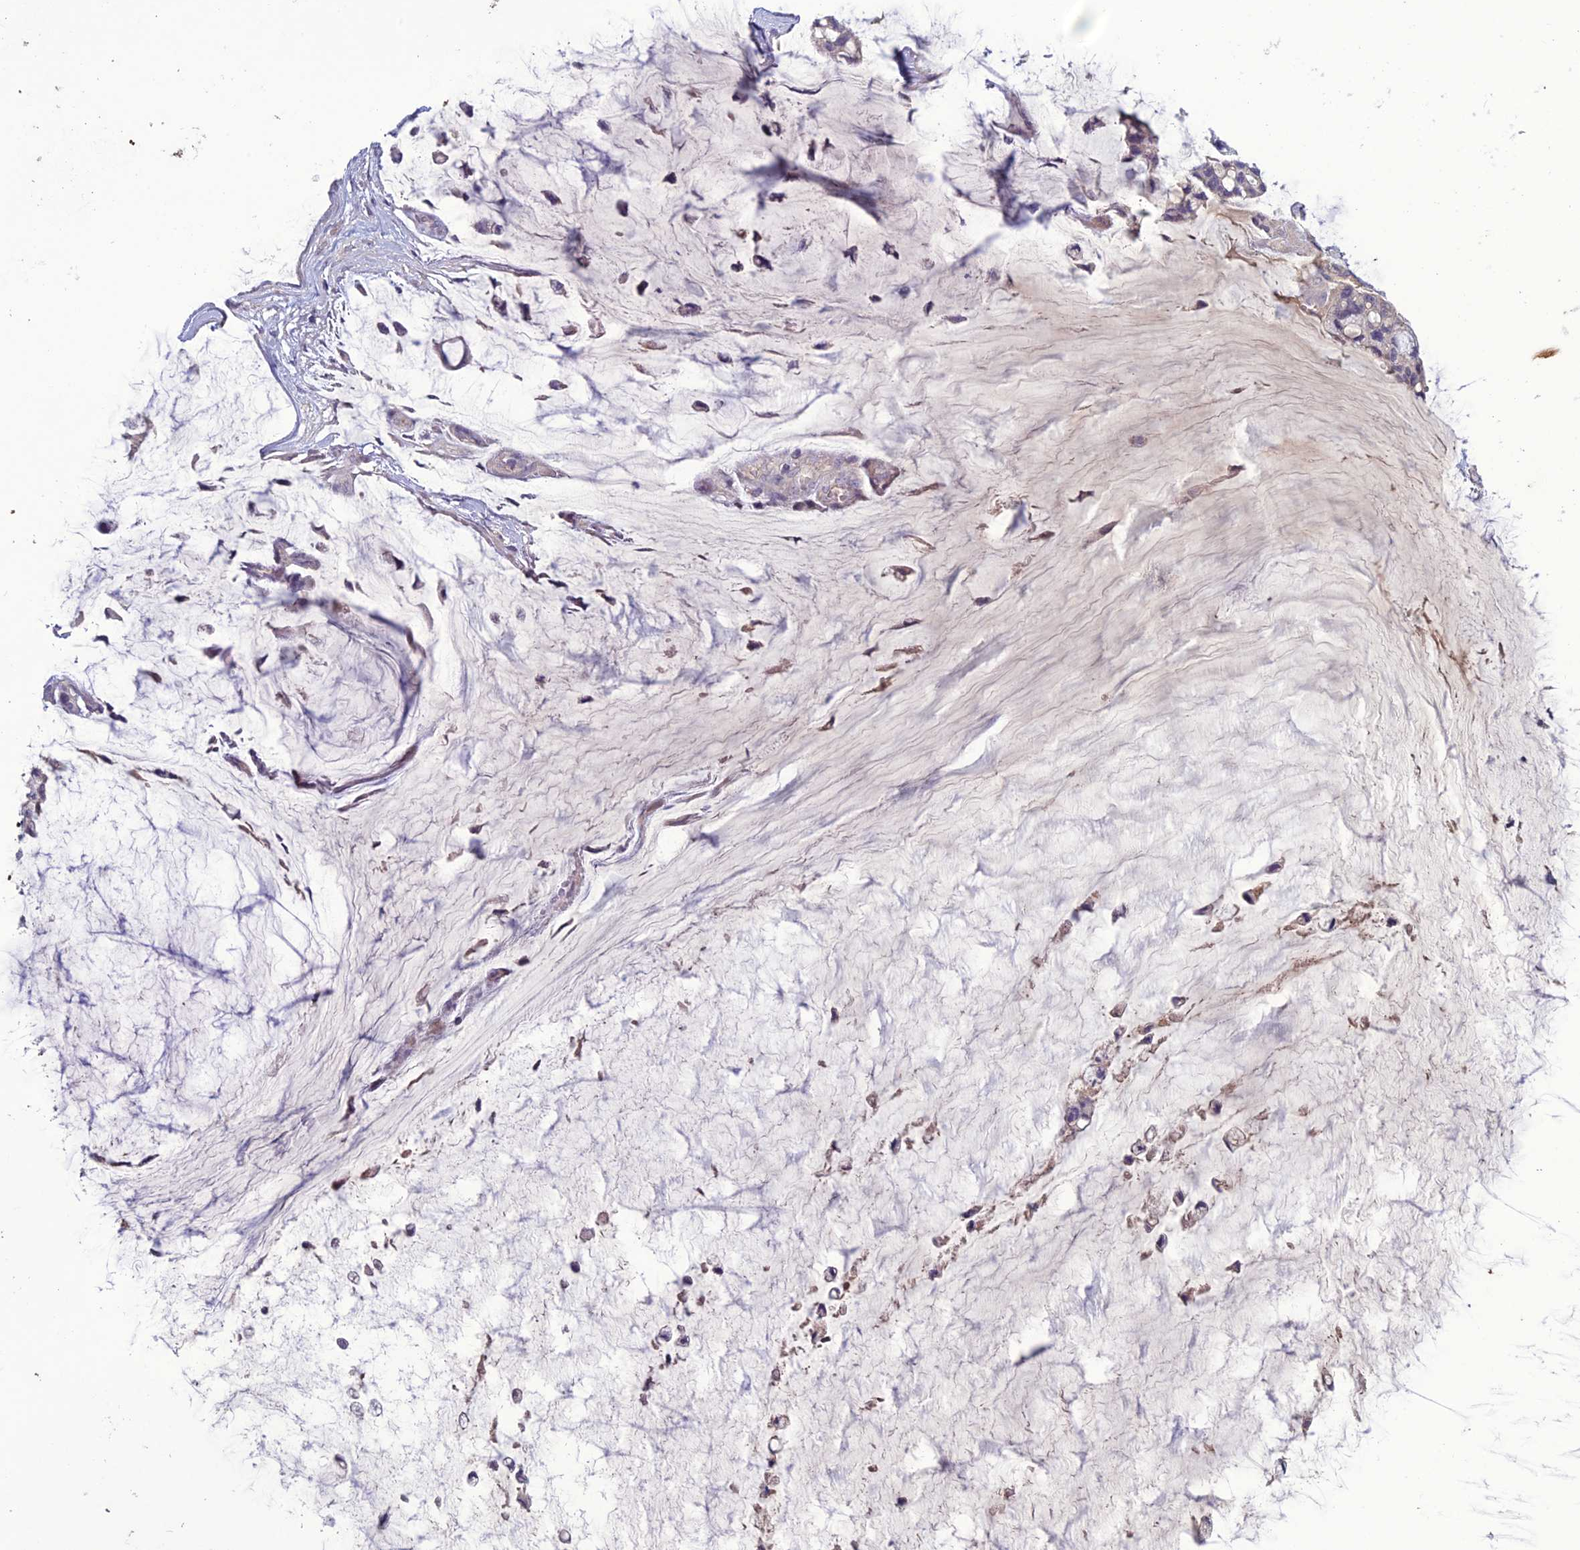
{"staining": {"intensity": "negative", "quantity": "none", "location": "none"}, "tissue": "ovarian cancer", "cell_type": "Tumor cells", "image_type": "cancer", "snomed": [{"axis": "morphology", "description": "Cystadenocarcinoma, mucinous, NOS"}, {"axis": "topography", "description": "Ovary"}], "caption": "IHC photomicrograph of mucinous cystadenocarcinoma (ovarian) stained for a protein (brown), which shows no staining in tumor cells.", "gene": "C2orf76", "patient": {"sex": "female", "age": 39}}